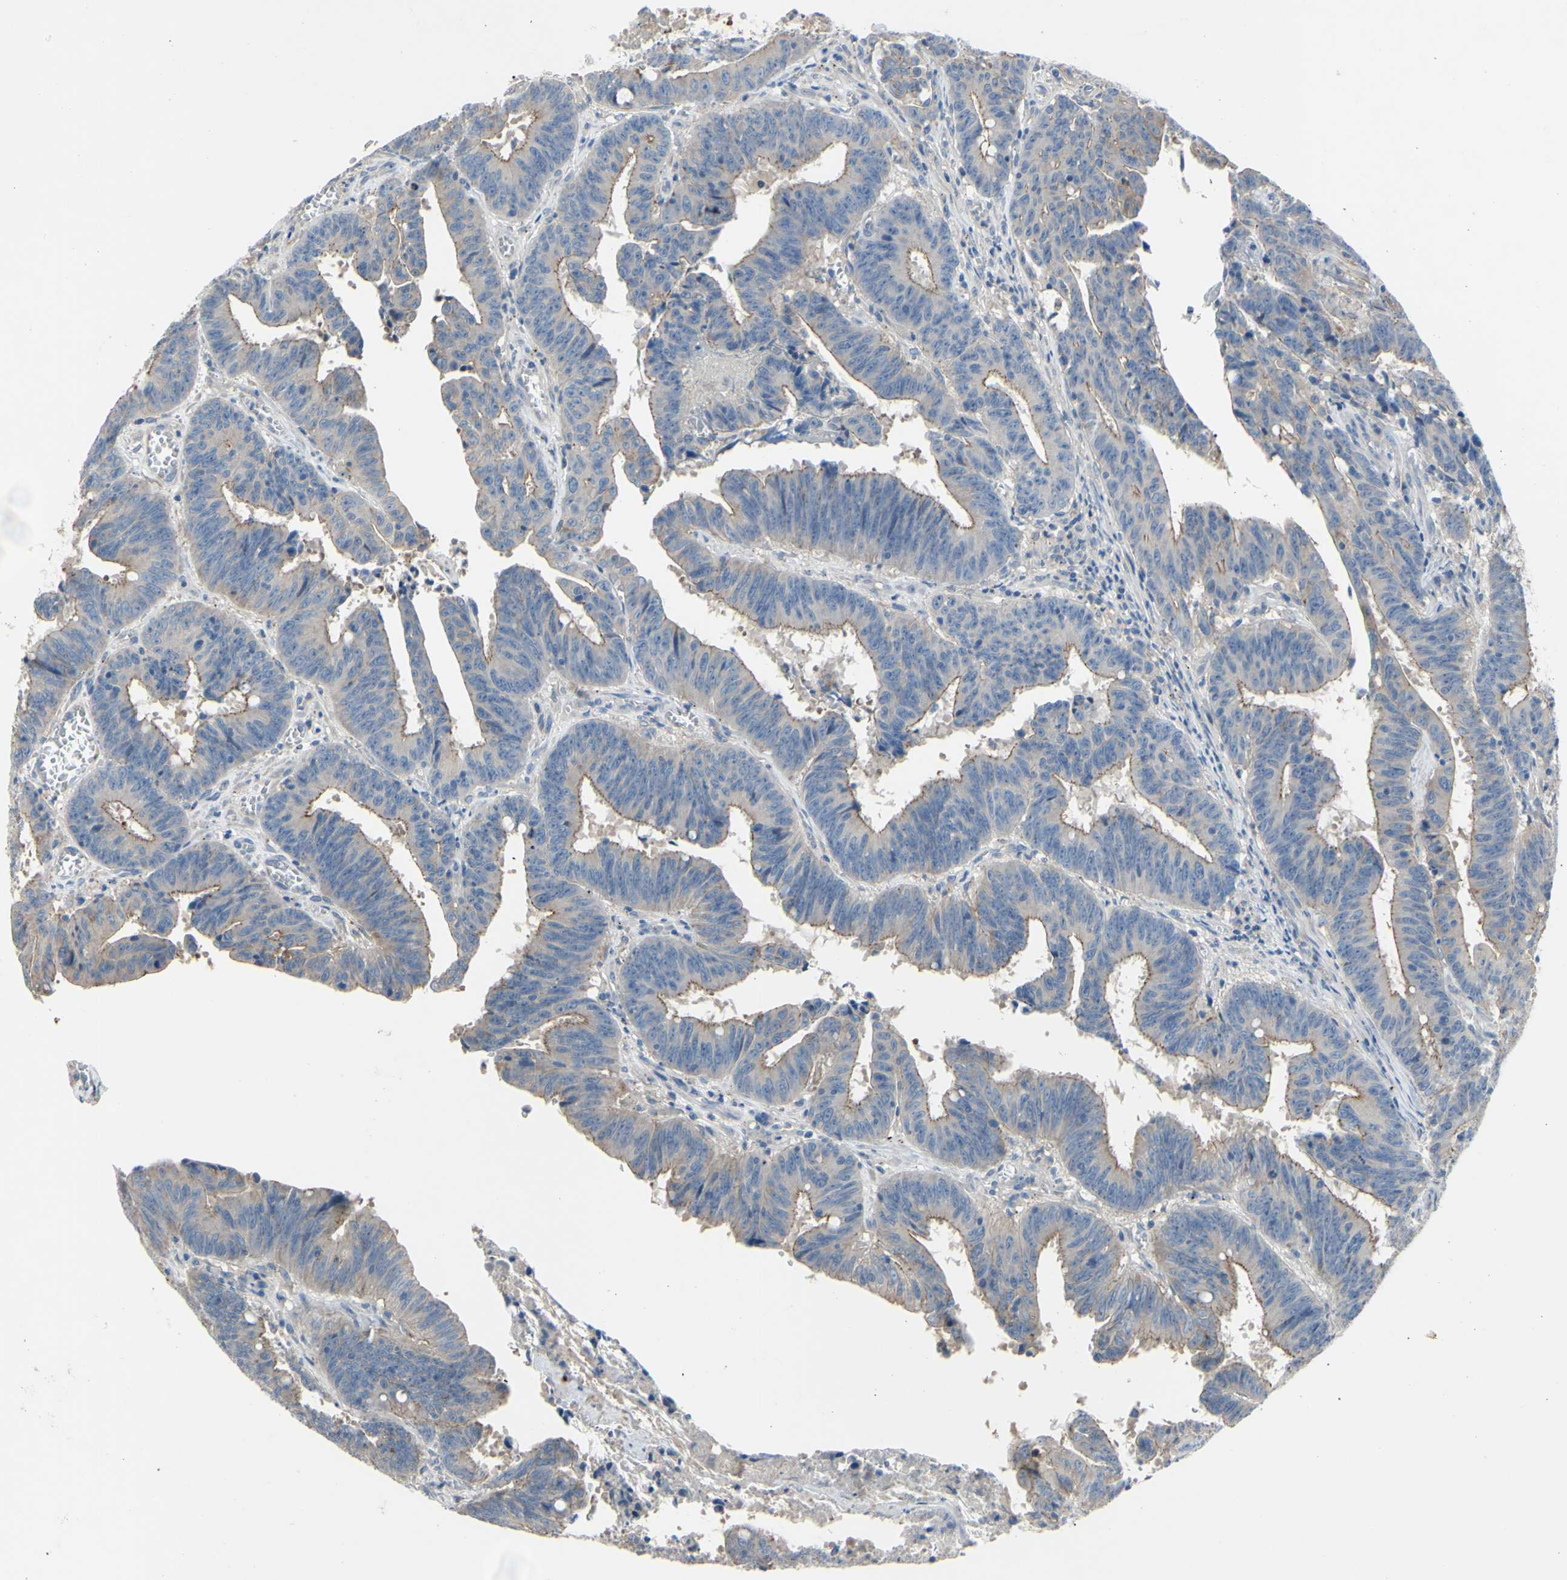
{"staining": {"intensity": "weak", "quantity": "25%-75%", "location": "cytoplasmic/membranous"}, "tissue": "colorectal cancer", "cell_type": "Tumor cells", "image_type": "cancer", "snomed": [{"axis": "morphology", "description": "Adenocarcinoma, NOS"}, {"axis": "topography", "description": "Colon"}], "caption": "Protein expression analysis of human adenocarcinoma (colorectal) reveals weak cytoplasmic/membranous staining in about 25%-75% of tumor cells.", "gene": "TMEM59L", "patient": {"sex": "male", "age": 45}}